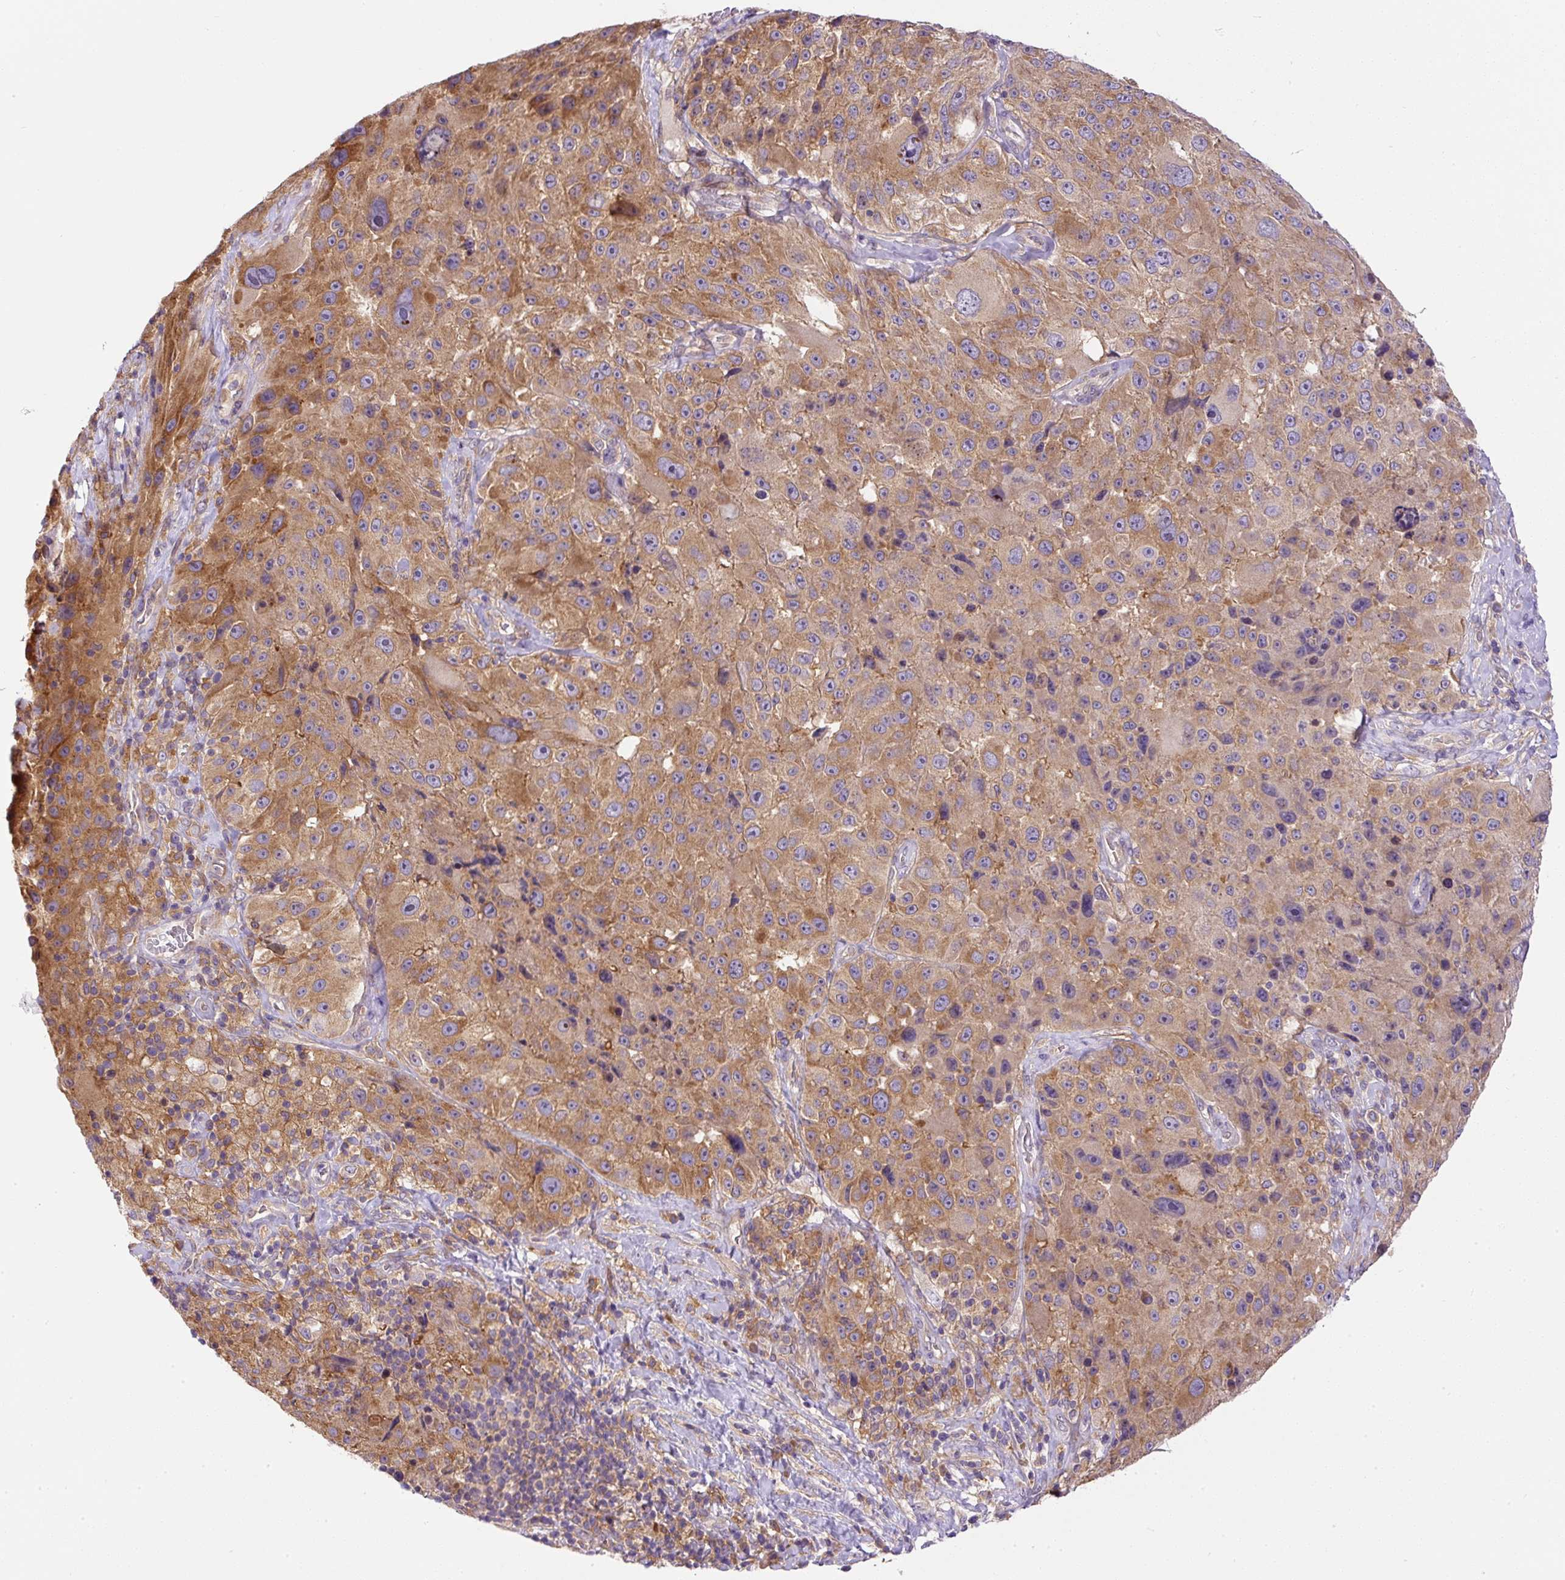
{"staining": {"intensity": "moderate", "quantity": ">75%", "location": "cytoplasmic/membranous"}, "tissue": "melanoma", "cell_type": "Tumor cells", "image_type": "cancer", "snomed": [{"axis": "morphology", "description": "Malignant melanoma, Metastatic site"}, {"axis": "topography", "description": "Lymph node"}], "caption": "High-magnification brightfield microscopy of melanoma stained with DAB (3,3'-diaminobenzidine) (brown) and counterstained with hematoxylin (blue). tumor cells exhibit moderate cytoplasmic/membranous staining is identified in about>75% of cells. (DAB = brown stain, brightfield microscopy at high magnification).", "gene": "DAPK1", "patient": {"sex": "male", "age": 62}}